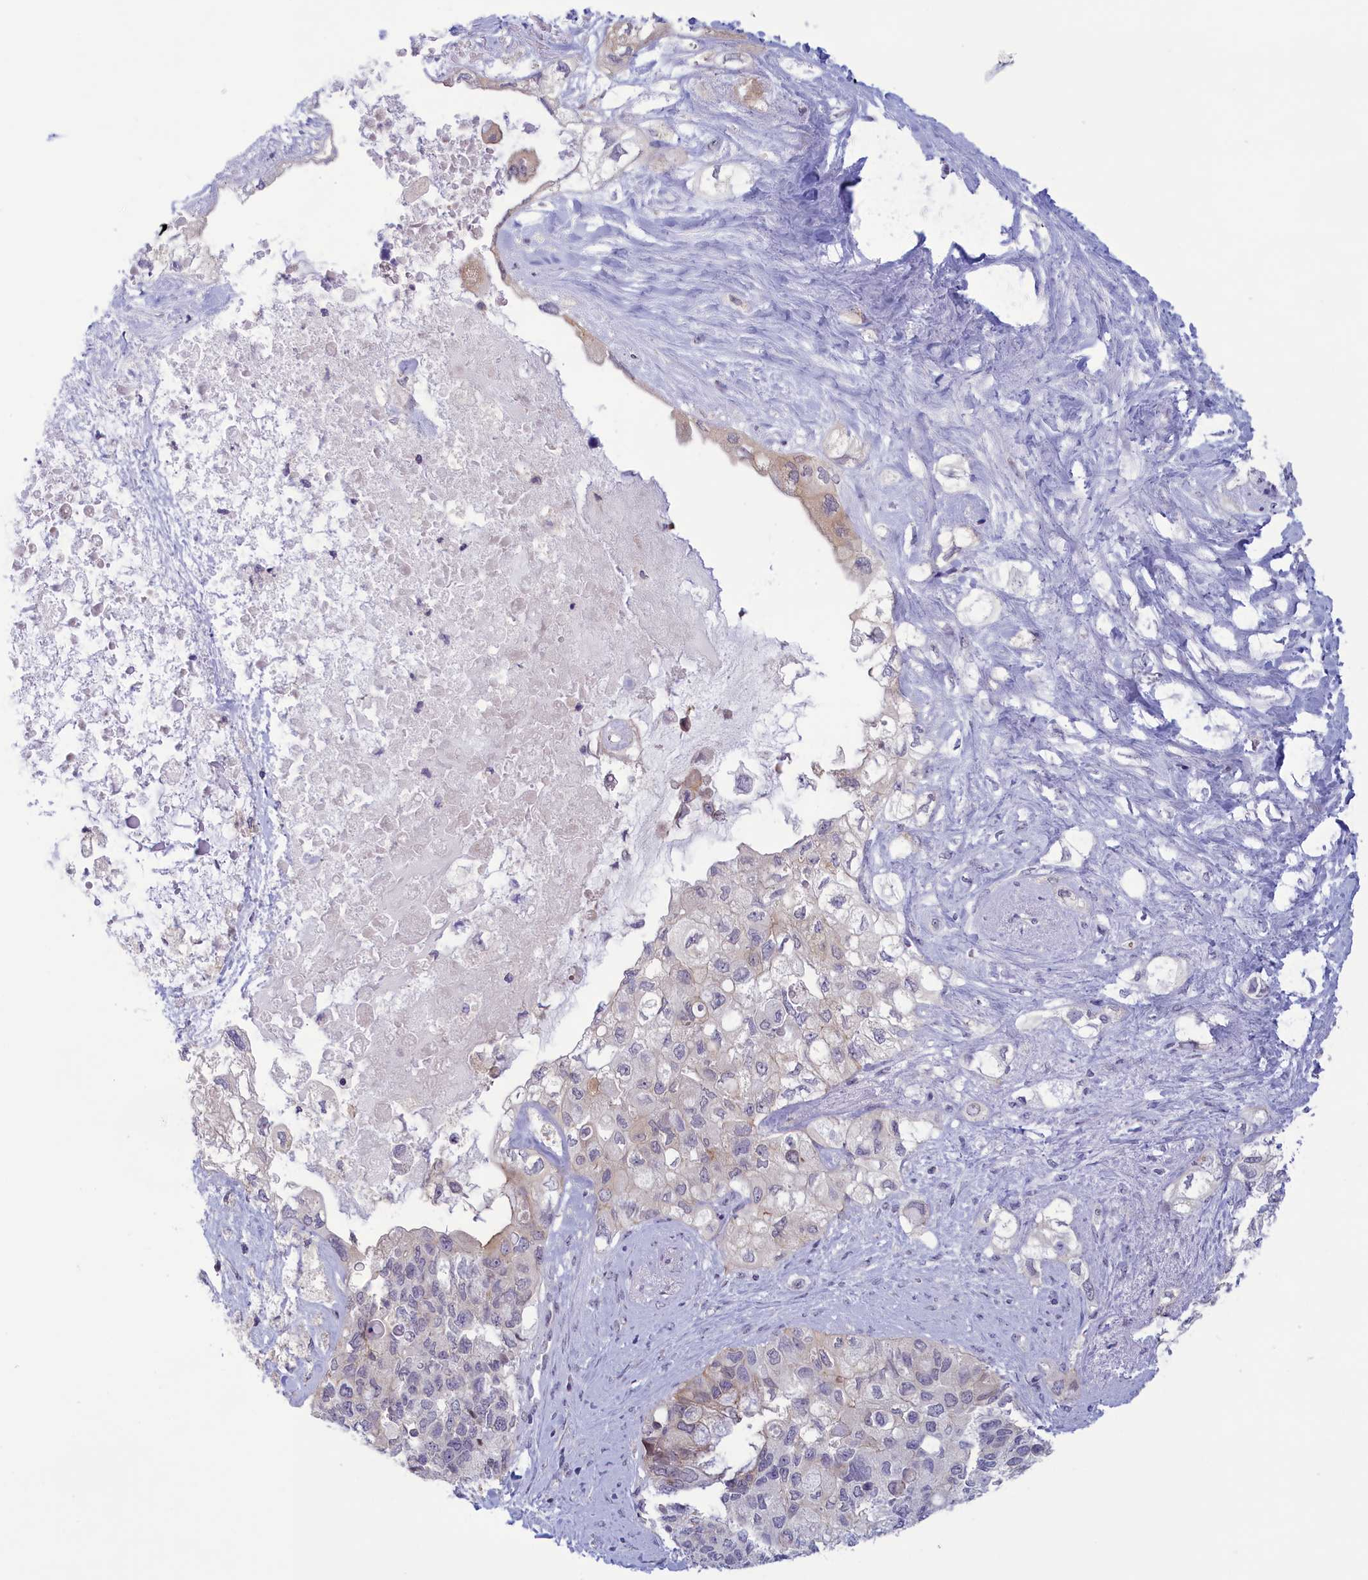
{"staining": {"intensity": "moderate", "quantity": "<25%", "location": "cytoplasmic/membranous"}, "tissue": "pancreatic cancer", "cell_type": "Tumor cells", "image_type": "cancer", "snomed": [{"axis": "morphology", "description": "Adenocarcinoma, NOS"}, {"axis": "topography", "description": "Pancreas"}], "caption": "A brown stain shows moderate cytoplasmic/membranous expression of a protein in human pancreatic cancer tumor cells. The staining was performed using DAB (3,3'-diaminobenzidine), with brown indicating positive protein expression. Nuclei are stained blue with hematoxylin.", "gene": "CORO2A", "patient": {"sex": "female", "age": 56}}